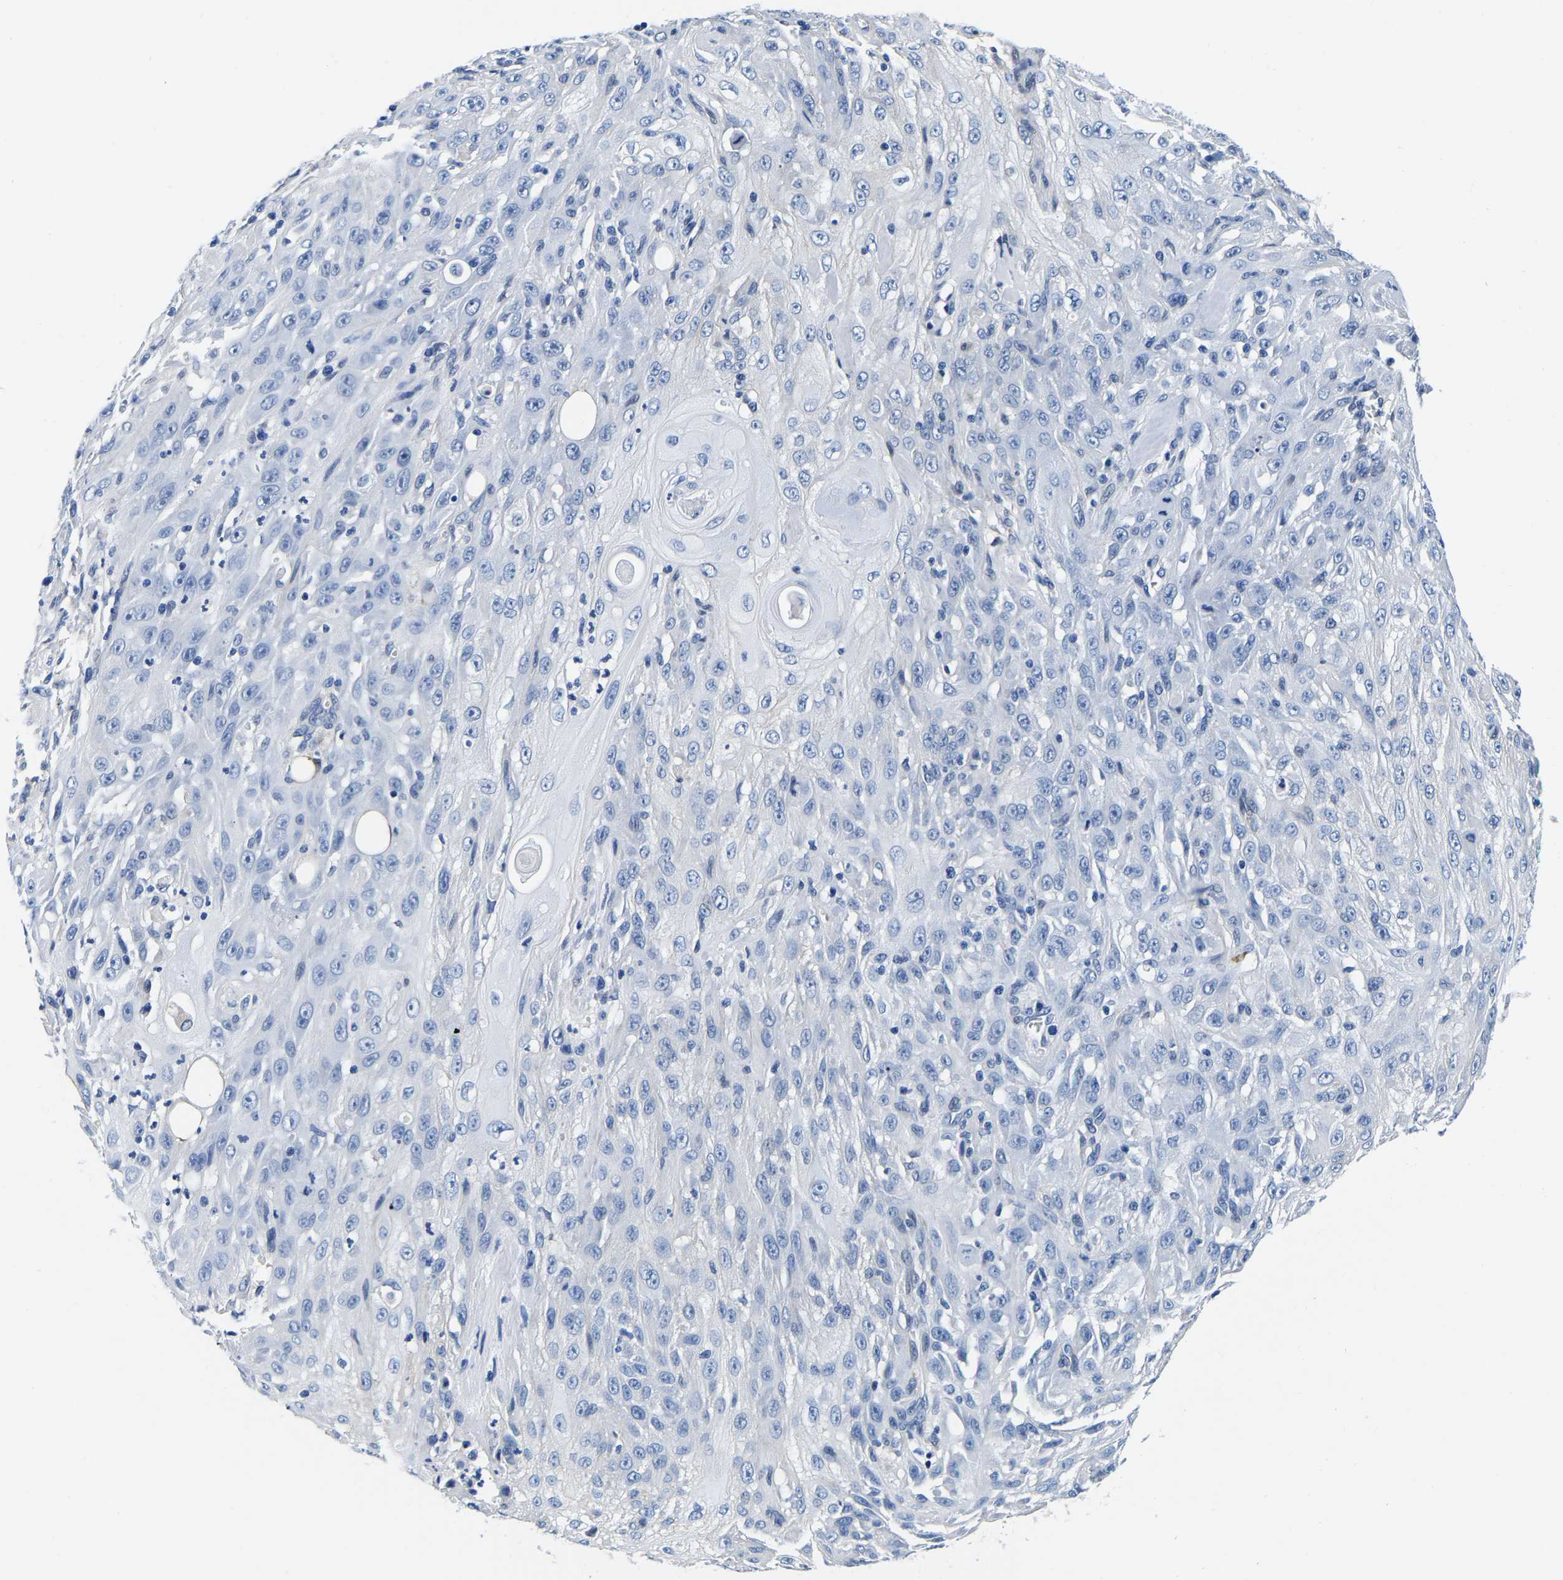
{"staining": {"intensity": "negative", "quantity": "none", "location": "none"}, "tissue": "skin cancer", "cell_type": "Tumor cells", "image_type": "cancer", "snomed": [{"axis": "morphology", "description": "Squamous cell carcinoma, NOS"}, {"axis": "topography", "description": "Skin"}], "caption": "The image displays no significant staining in tumor cells of squamous cell carcinoma (skin). (Immunohistochemistry (ihc), brightfield microscopy, high magnification).", "gene": "ACO1", "patient": {"sex": "male", "age": 75}}